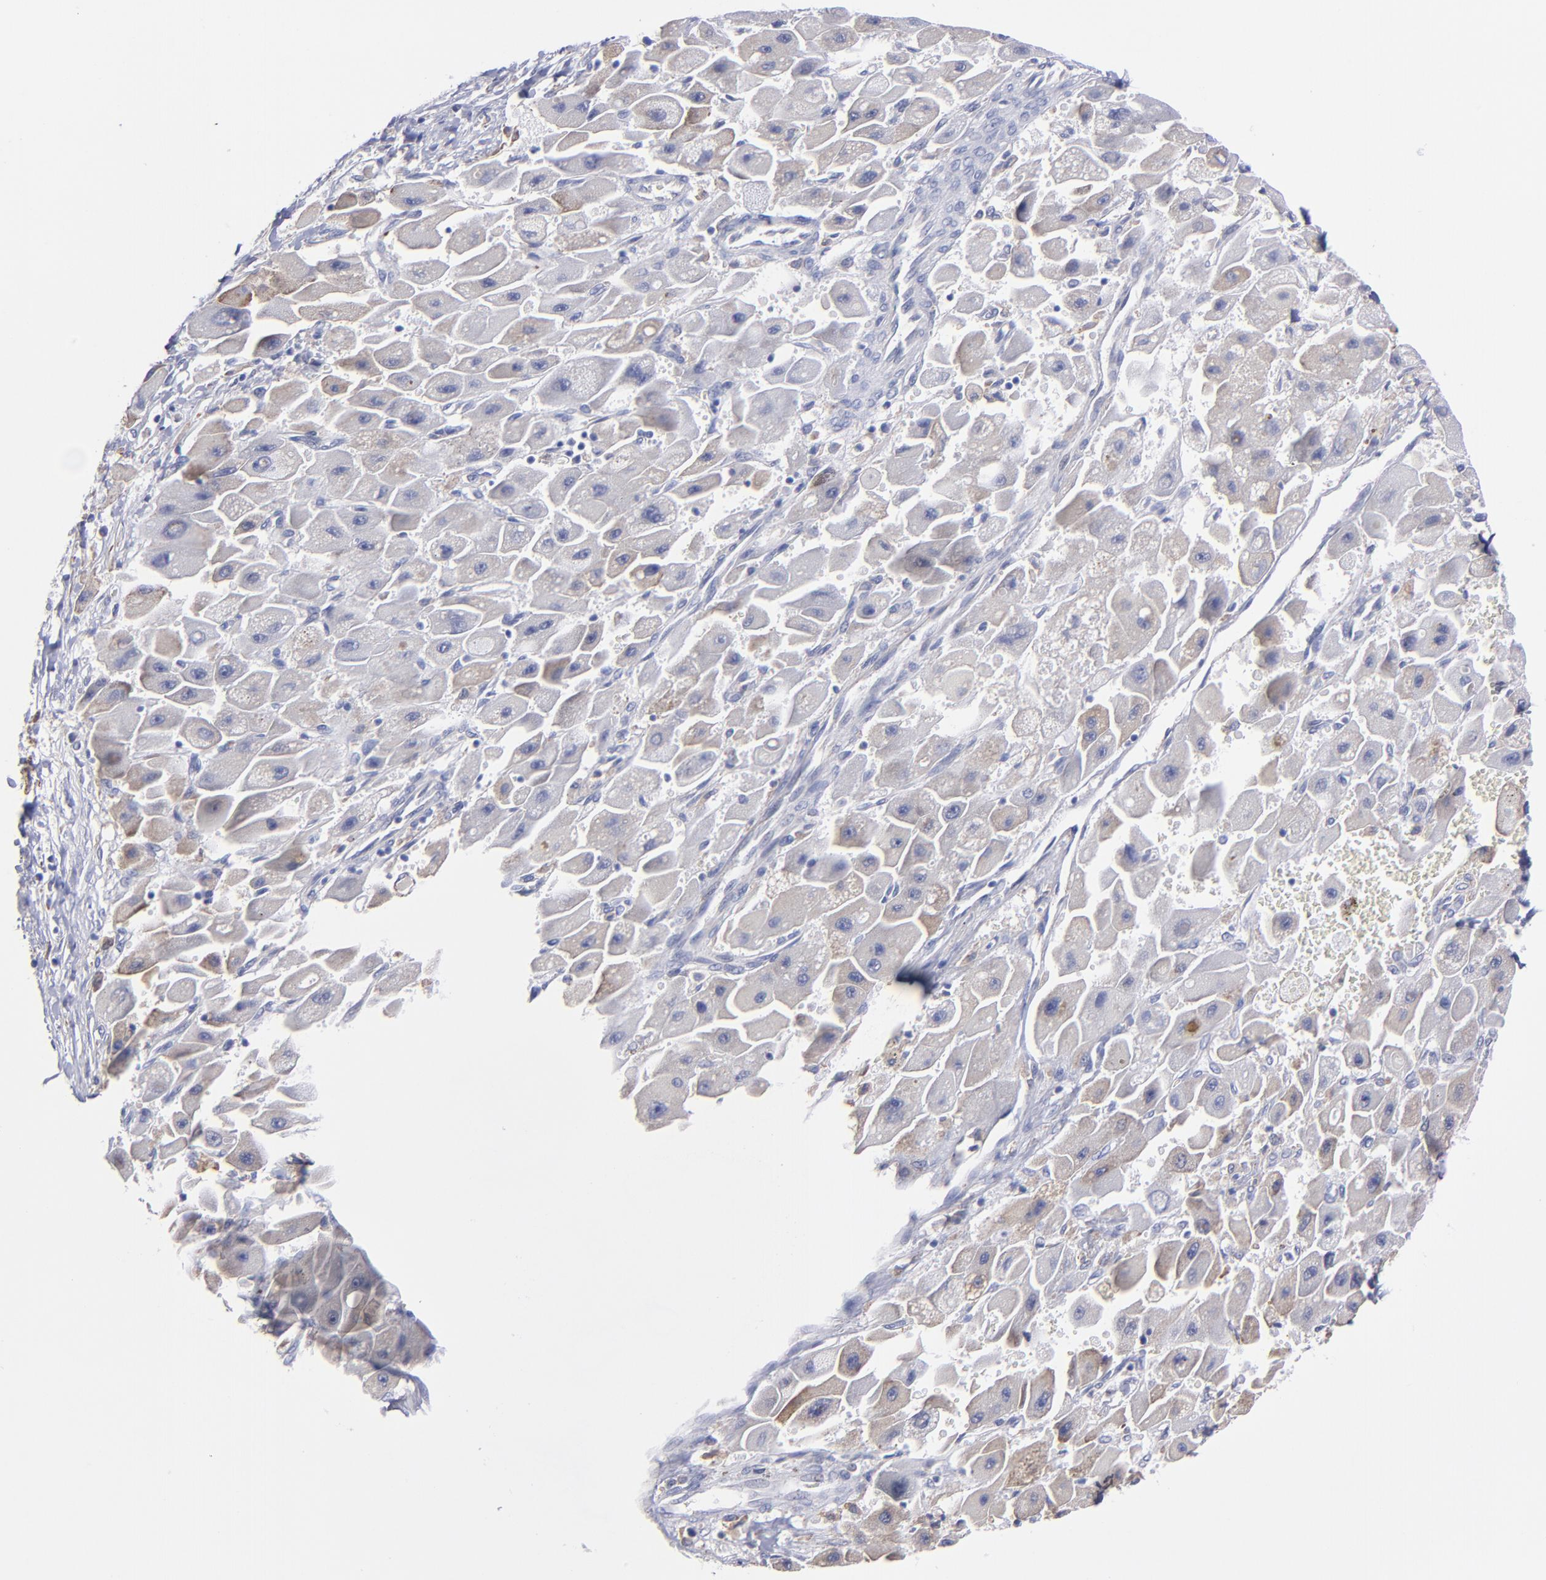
{"staining": {"intensity": "weak", "quantity": "25%-75%", "location": "cytoplasmic/membranous"}, "tissue": "liver cancer", "cell_type": "Tumor cells", "image_type": "cancer", "snomed": [{"axis": "morphology", "description": "Carcinoma, Hepatocellular, NOS"}, {"axis": "topography", "description": "Liver"}], "caption": "A brown stain shows weak cytoplasmic/membranous expression of a protein in liver cancer (hepatocellular carcinoma) tumor cells.", "gene": "MFGE8", "patient": {"sex": "male", "age": 24}}